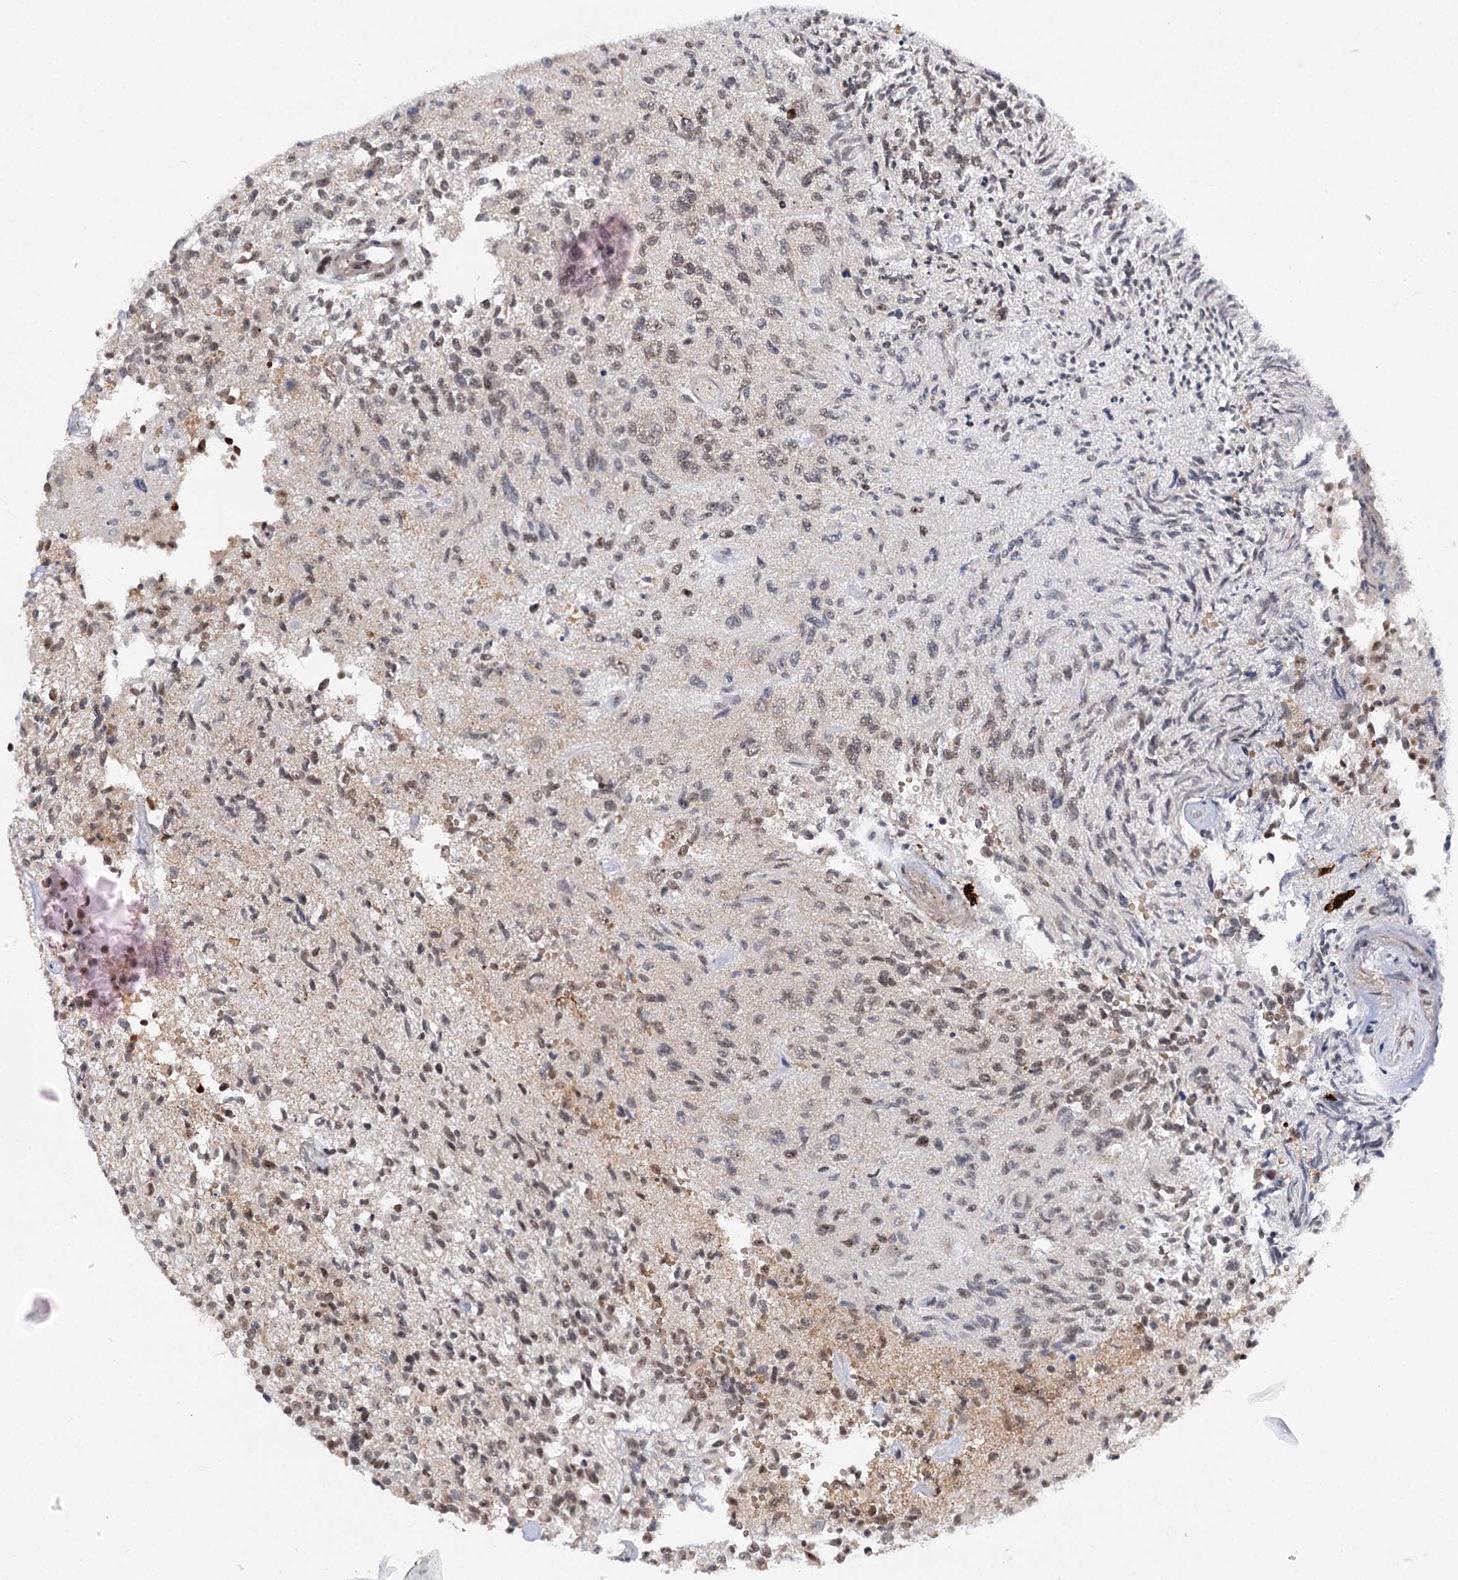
{"staining": {"intensity": "moderate", "quantity": "25%-75%", "location": "nuclear"}, "tissue": "glioma", "cell_type": "Tumor cells", "image_type": "cancer", "snomed": [{"axis": "morphology", "description": "Glioma, malignant, High grade"}, {"axis": "morphology", "description": "Glioblastoma, NOS"}, {"axis": "topography", "description": "Brain"}], "caption": "Glioma was stained to show a protein in brown. There is medium levels of moderate nuclear staining in about 25%-75% of tumor cells.", "gene": "BUD13", "patient": {"sex": "male", "age": 60}}